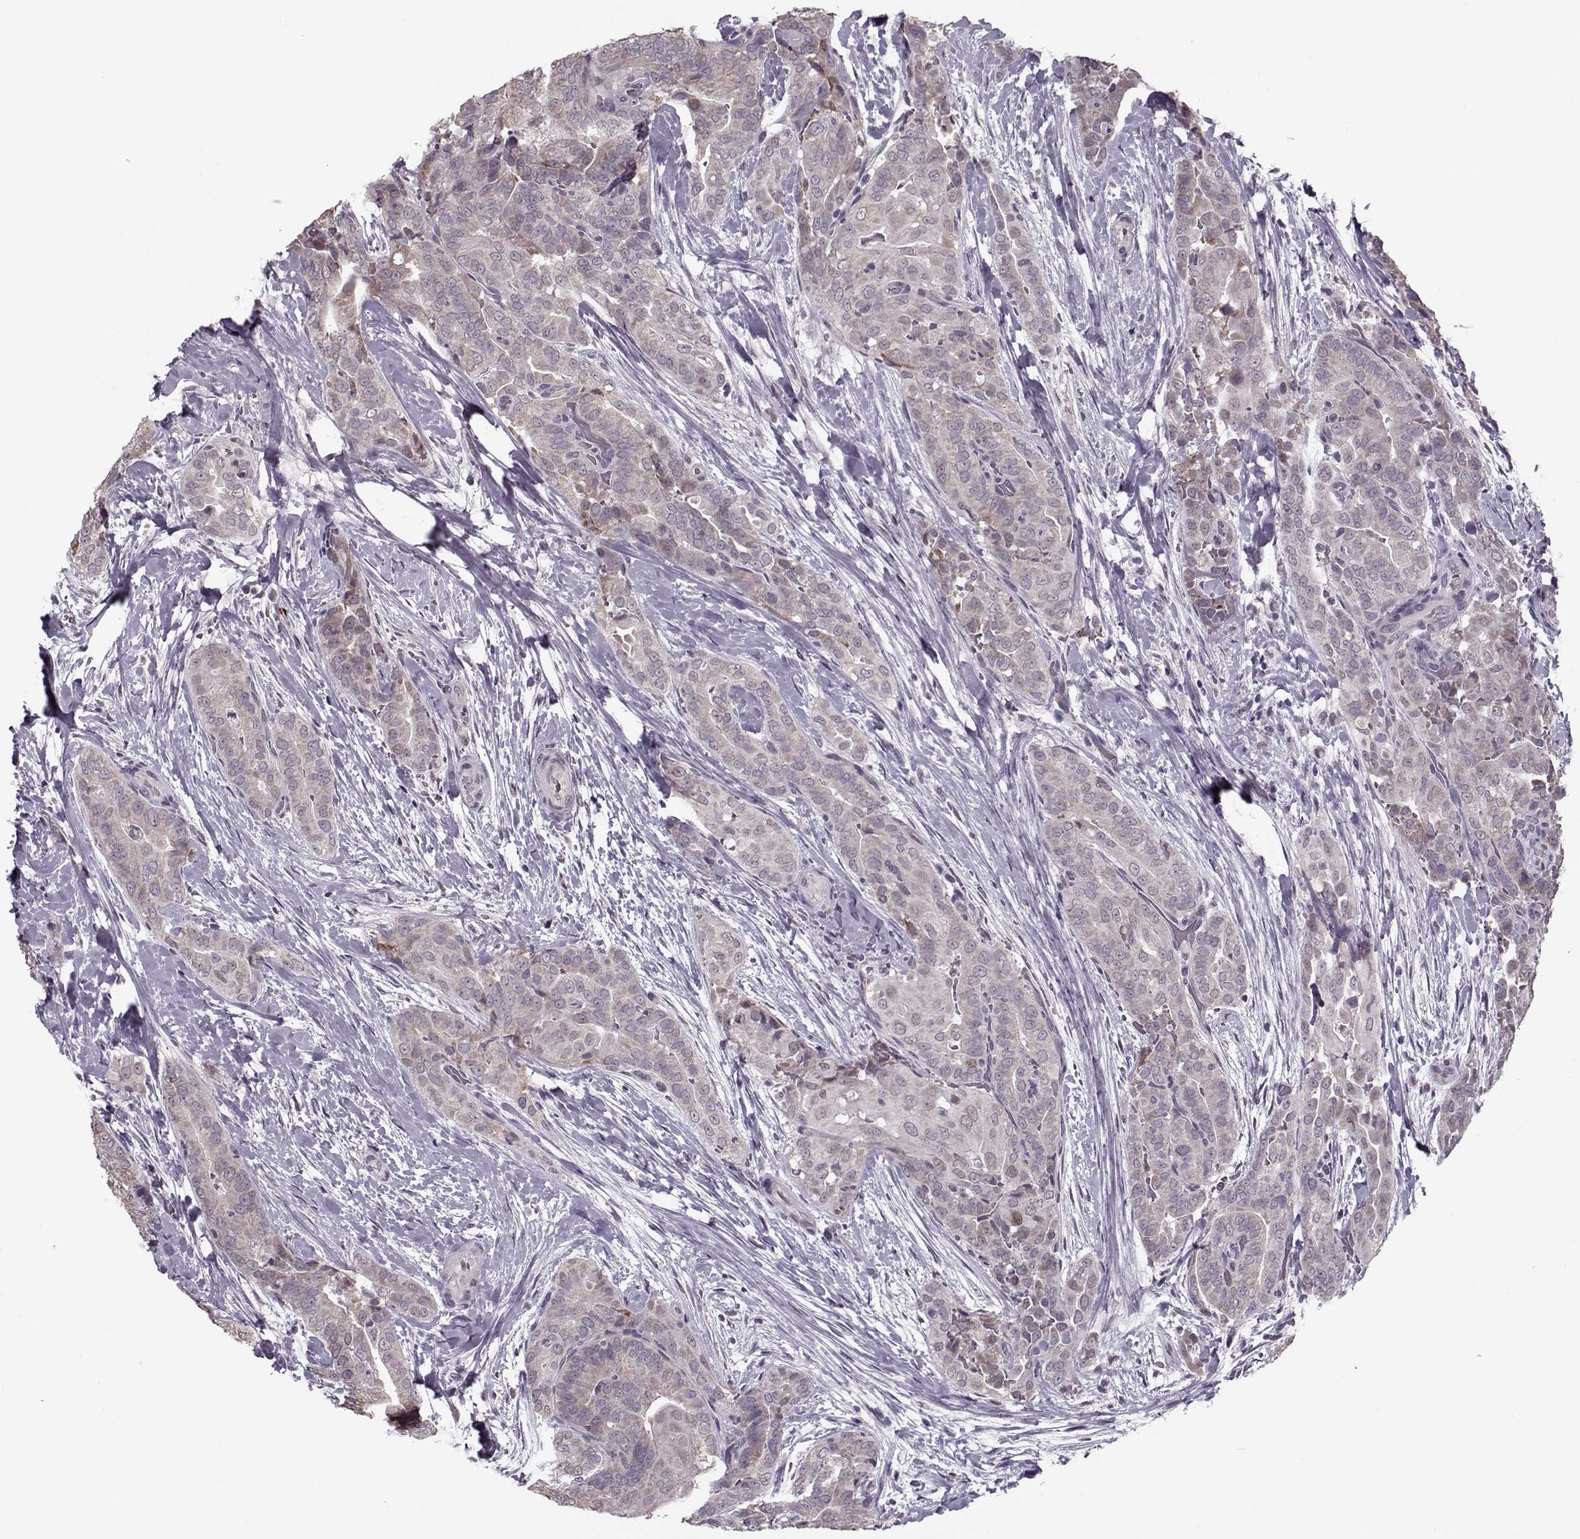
{"staining": {"intensity": "weak", "quantity": "<25%", "location": "cytoplasmic/membranous"}, "tissue": "thyroid cancer", "cell_type": "Tumor cells", "image_type": "cancer", "snomed": [{"axis": "morphology", "description": "Papillary adenocarcinoma, NOS"}, {"axis": "topography", "description": "Thyroid gland"}], "caption": "Tumor cells show no significant expression in papillary adenocarcinoma (thyroid).", "gene": "DNAI3", "patient": {"sex": "male", "age": 61}}